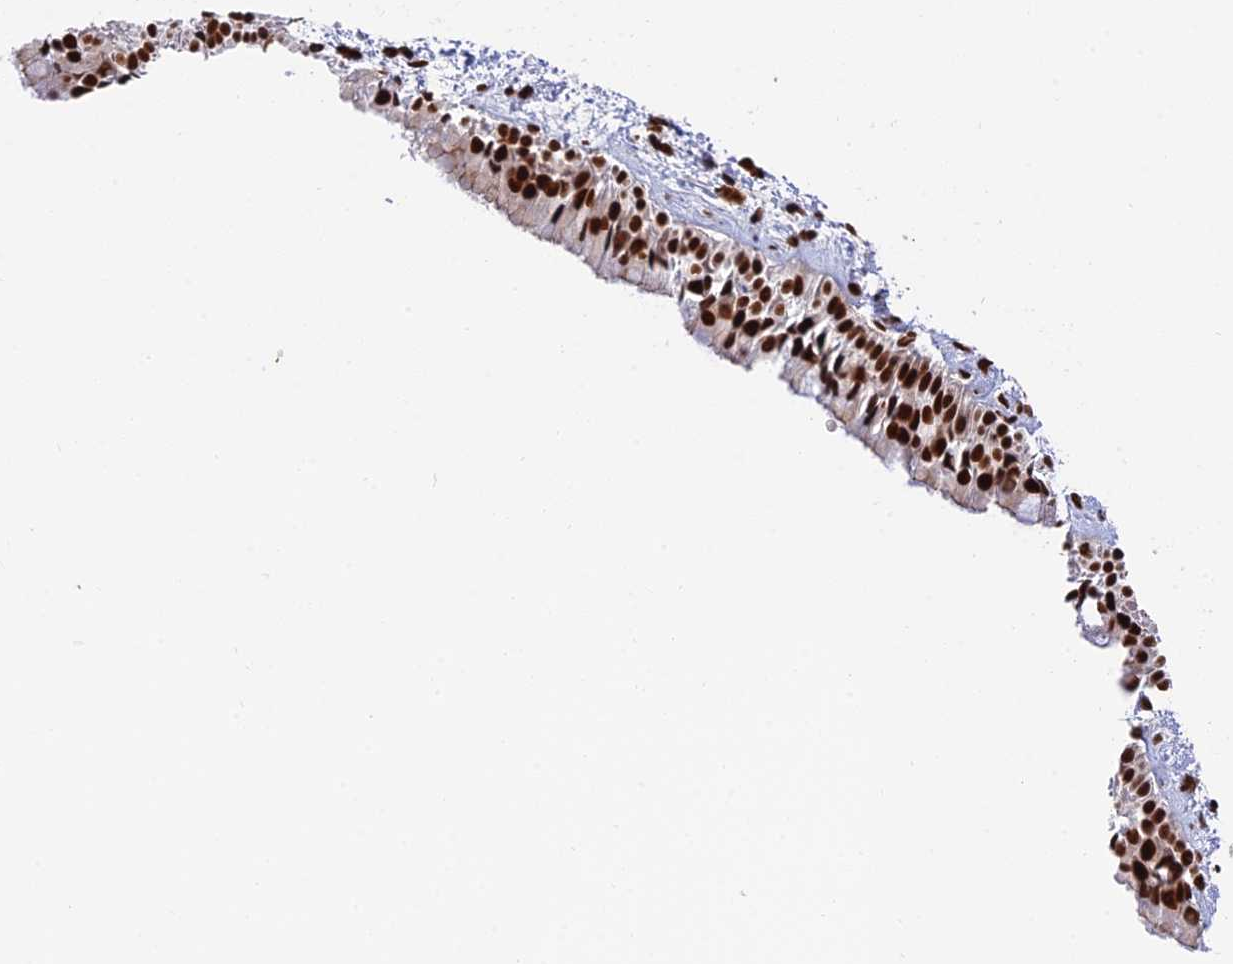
{"staining": {"intensity": "strong", "quantity": ">75%", "location": "cytoplasmic/membranous,nuclear"}, "tissue": "nasopharynx", "cell_type": "Respiratory epithelial cells", "image_type": "normal", "snomed": [{"axis": "morphology", "description": "Normal tissue, NOS"}, {"axis": "topography", "description": "Nasopharynx"}], "caption": "Approximately >75% of respiratory epithelial cells in benign nasopharynx demonstrate strong cytoplasmic/membranous,nuclear protein positivity as visualized by brown immunohistochemical staining.", "gene": "EEF1AKMT3", "patient": {"sex": "male", "age": 22}}